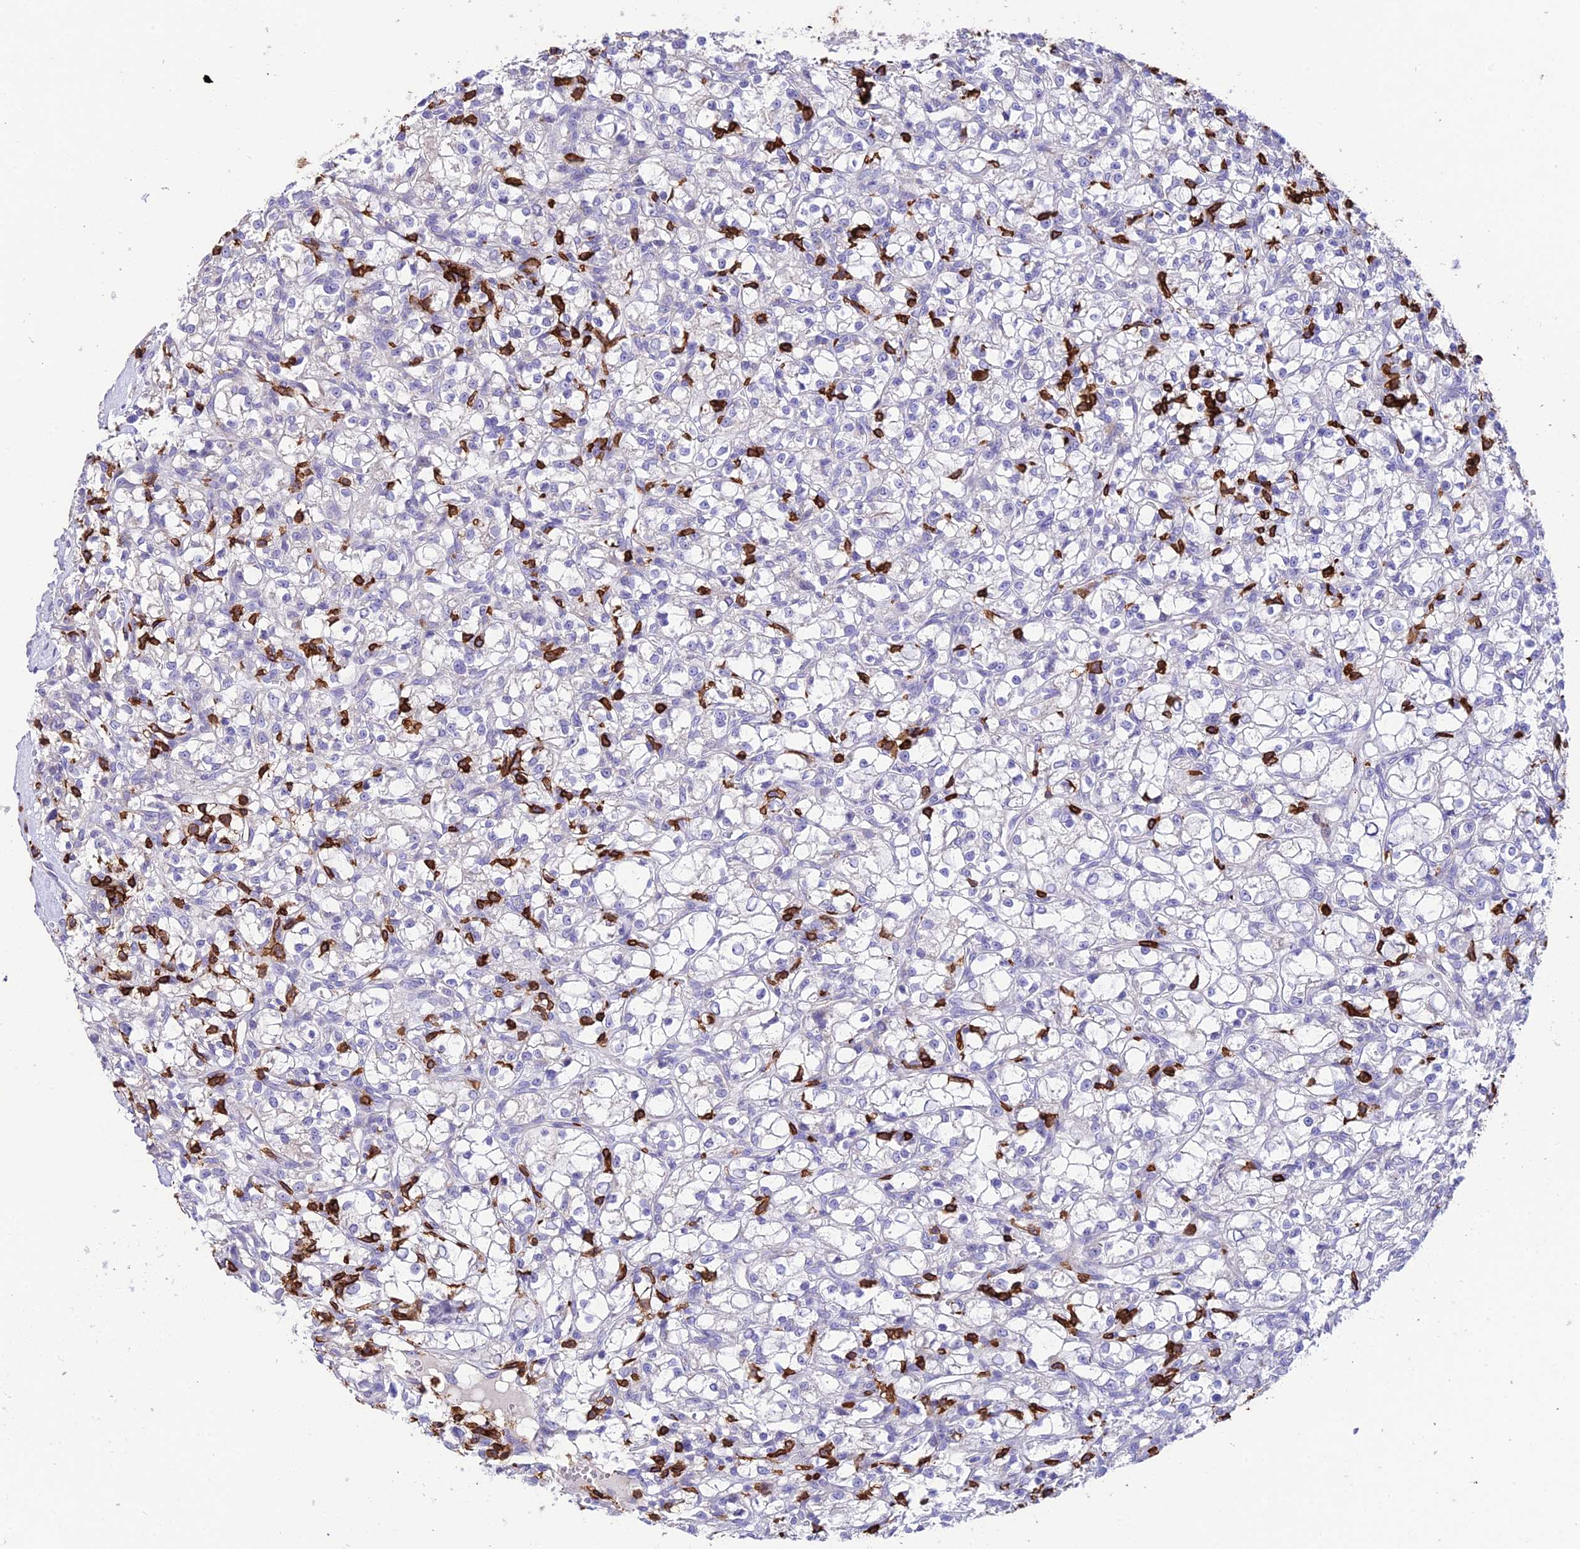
{"staining": {"intensity": "negative", "quantity": "none", "location": "none"}, "tissue": "renal cancer", "cell_type": "Tumor cells", "image_type": "cancer", "snomed": [{"axis": "morphology", "description": "Adenocarcinoma, NOS"}, {"axis": "topography", "description": "Kidney"}], "caption": "Image shows no protein positivity in tumor cells of renal adenocarcinoma tissue. The staining was performed using DAB (3,3'-diaminobenzidine) to visualize the protein expression in brown, while the nuclei were stained in blue with hematoxylin (Magnification: 20x).", "gene": "PTPRCAP", "patient": {"sex": "female", "age": 59}}